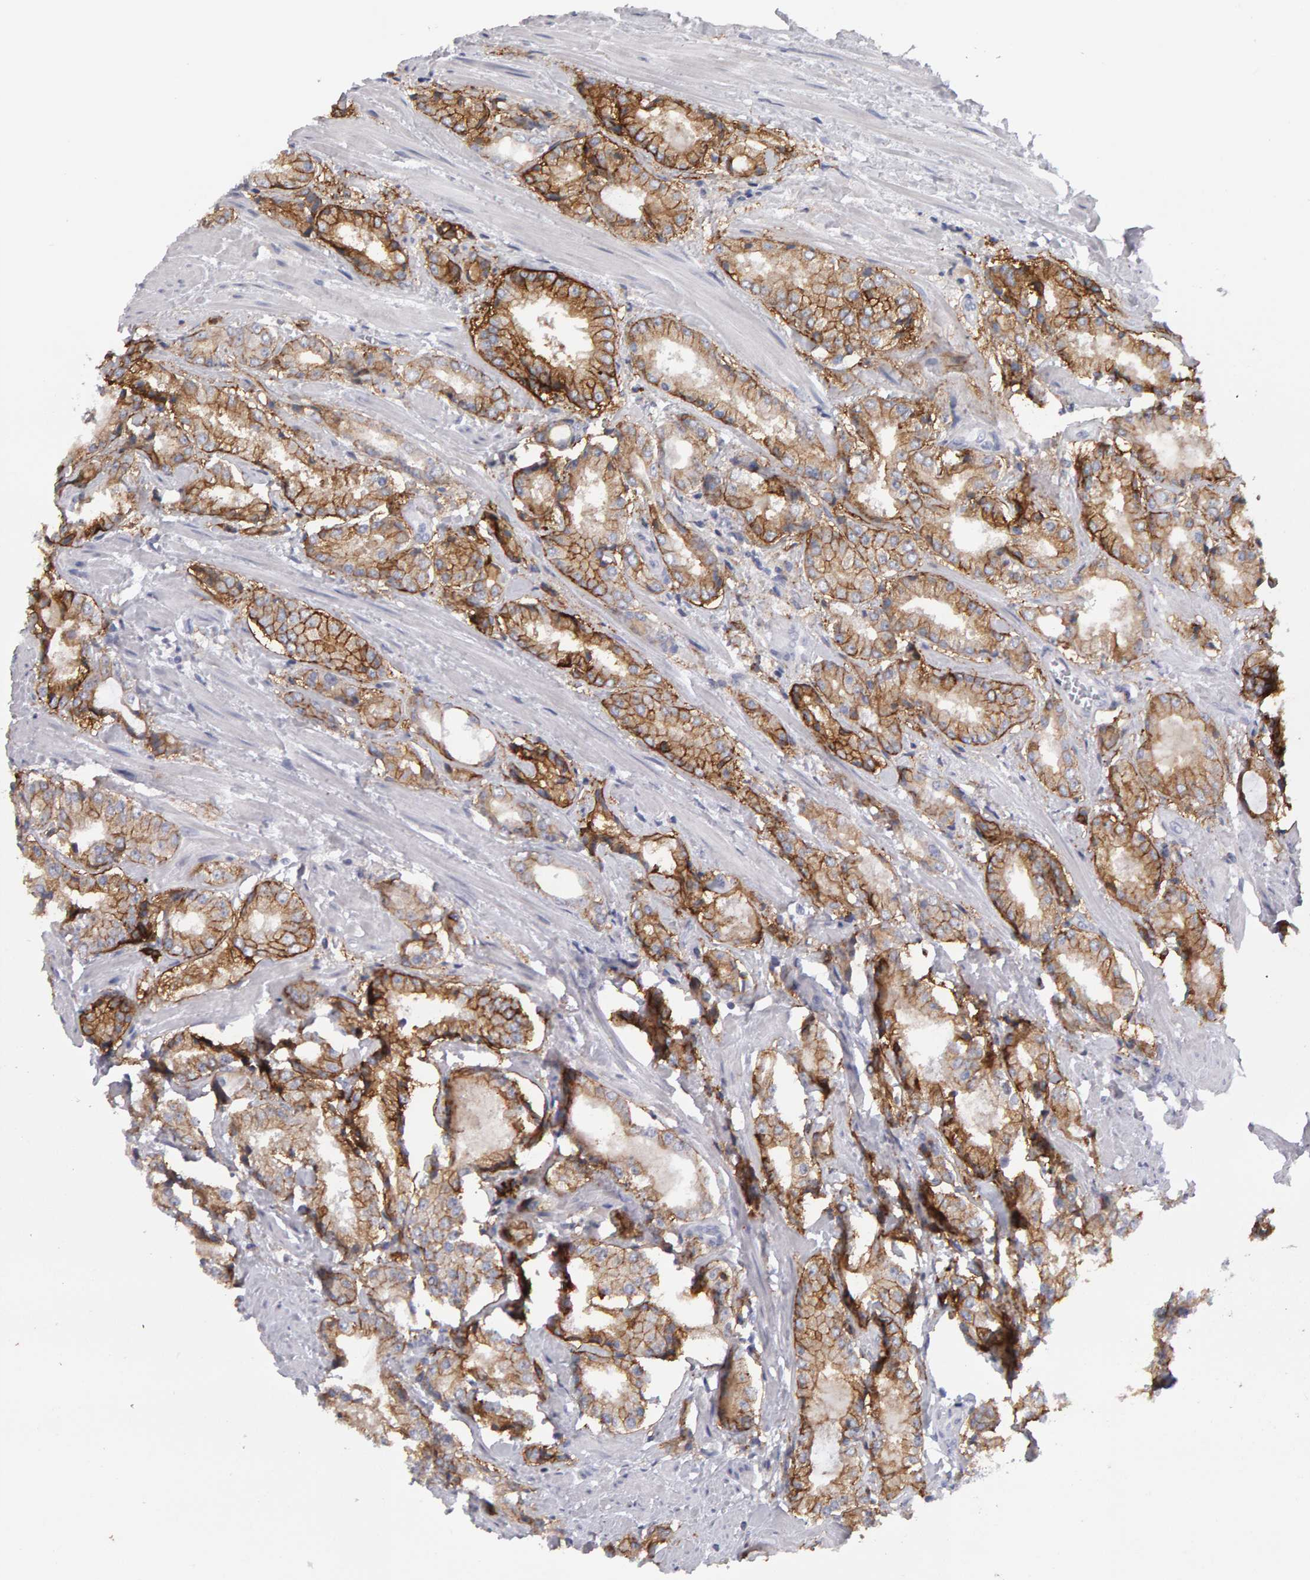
{"staining": {"intensity": "moderate", "quantity": "25%-75%", "location": "cytoplasmic/membranous"}, "tissue": "prostate cancer", "cell_type": "Tumor cells", "image_type": "cancer", "snomed": [{"axis": "morphology", "description": "Adenocarcinoma, Low grade"}, {"axis": "topography", "description": "Prostate"}], "caption": "Immunohistochemistry (DAB (3,3'-diaminobenzidine)) staining of prostate cancer demonstrates moderate cytoplasmic/membranous protein expression in about 25%-75% of tumor cells.", "gene": "CD38", "patient": {"sex": "male", "age": 62}}